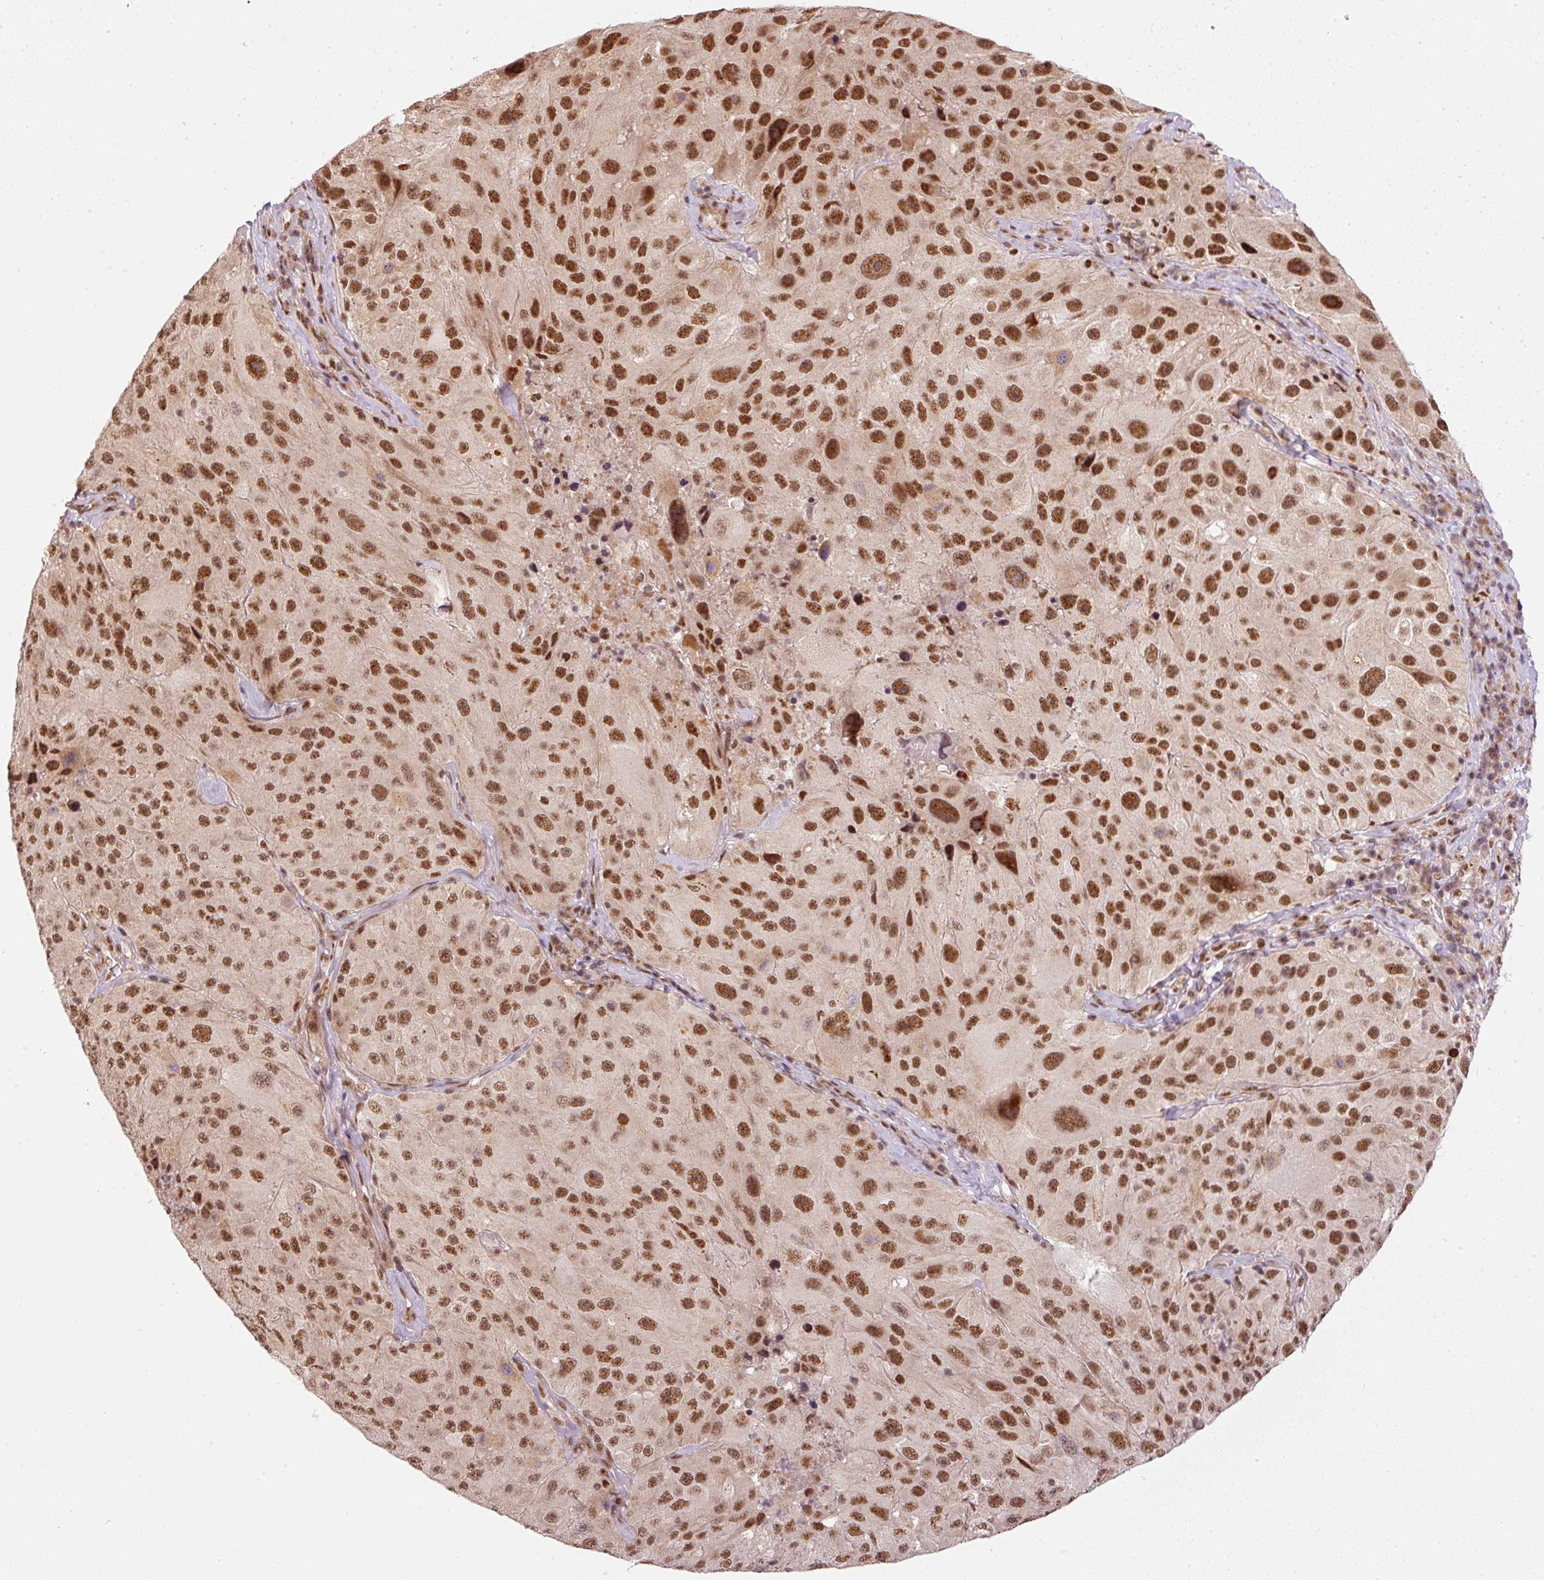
{"staining": {"intensity": "strong", "quantity": ">75%", "location": "nuclear"}, "tissue": "melanoma", "cell_type": "Tumor cells", "image_type": "cancer", "snomed": [{"axis": "morphology", "description": "Malignant melanoma, Metastatic site"}, {"axis": "topography", "description": "Lymph node"}], "caption": "Protein positivity by immunohistochemistry (IHC) shows strong nuclear expression in about >75% of tumor cells in malignant melanoma (metastatic site).", "gene": "THOC6", "patient": {"sex": "male", "age": 62}}